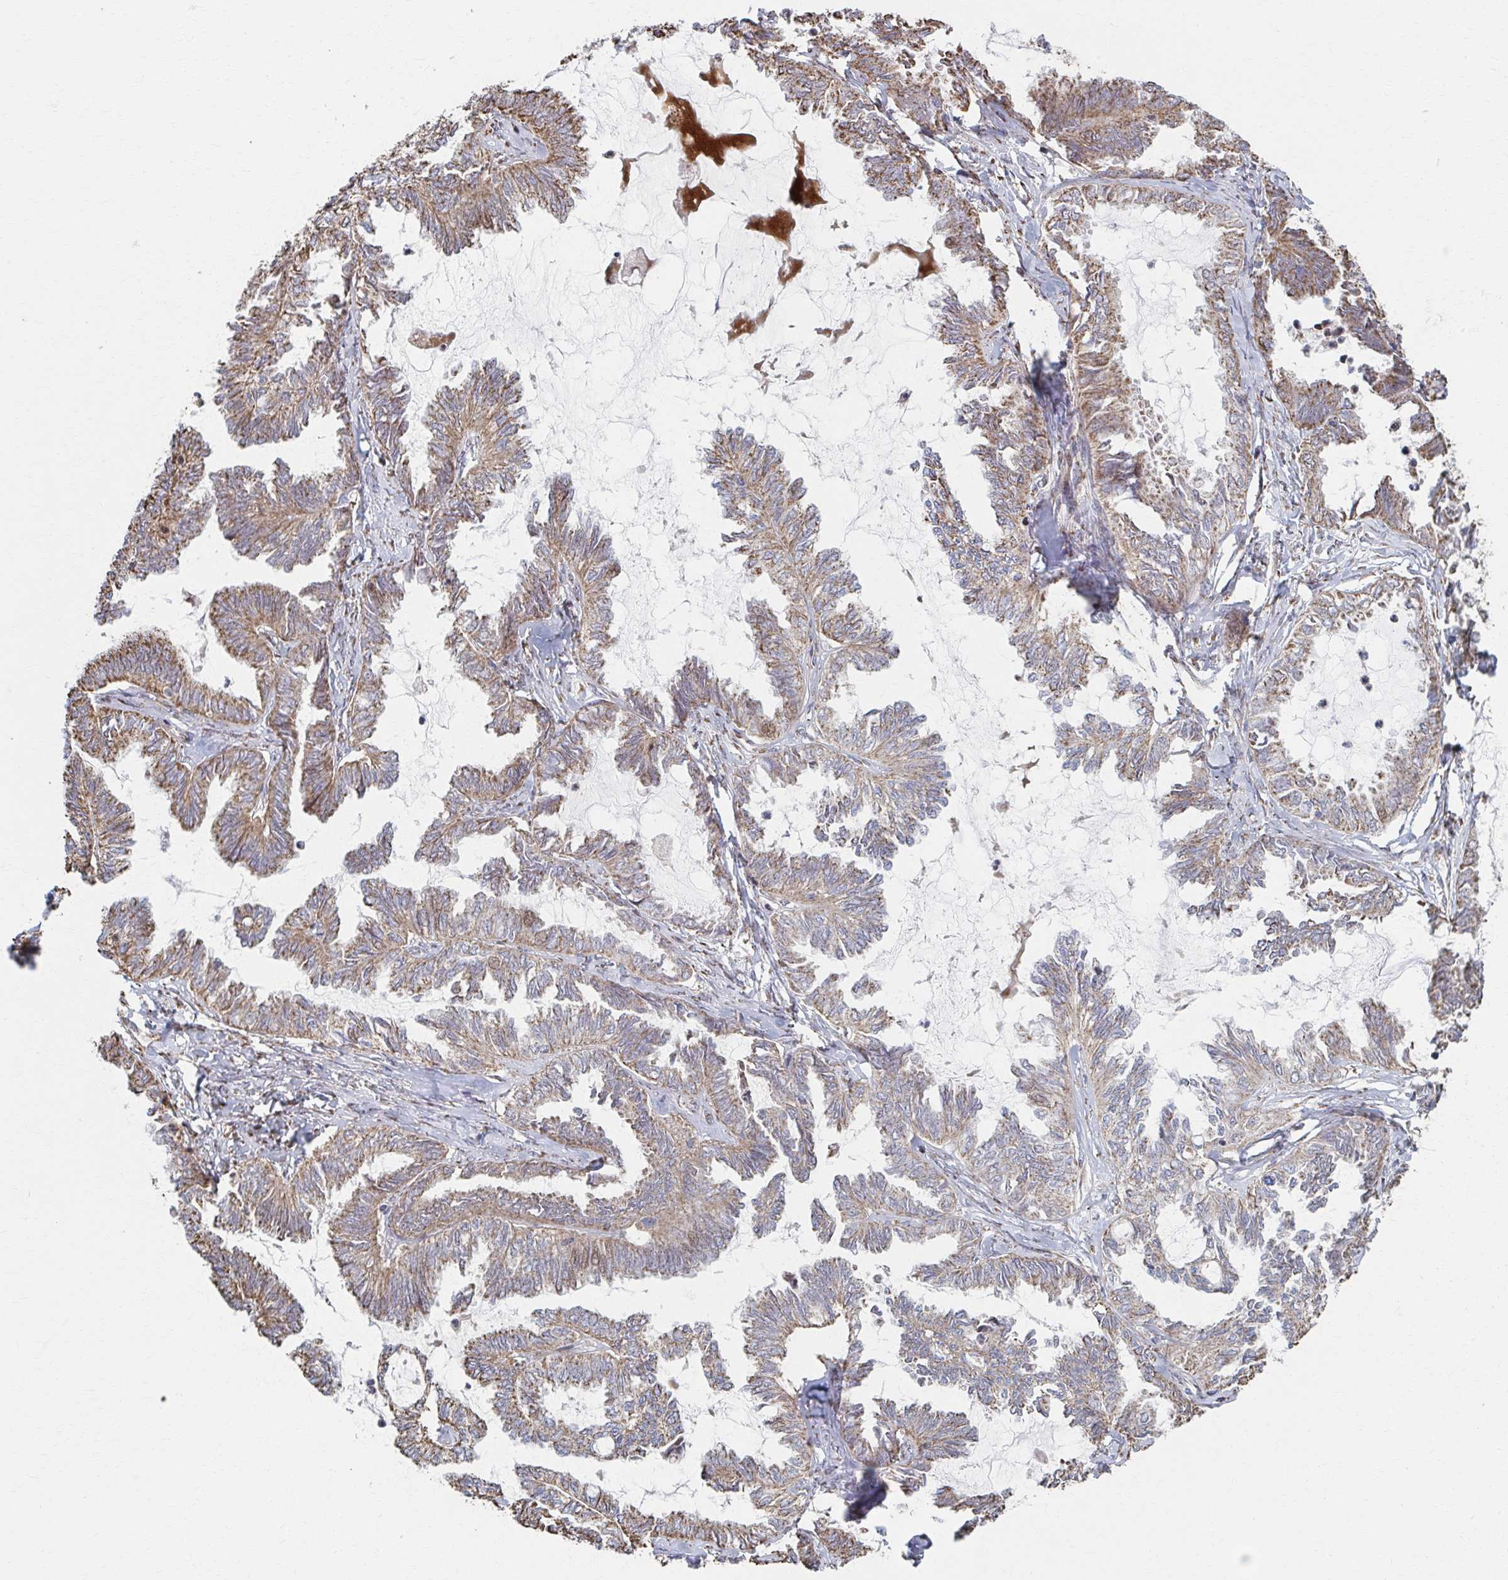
{"staining": {"intensity": "moderate", "quantity": ">75%", "location": "cytoplasmic/membranous"}, "tissue": "ovarian cancer", "cell_type": "Tumor cells", "image_type": "cancer", "snomed": [{"axis": "morphology", "description": "Carcinoma, endometroid"}, {"axis": "topography", "description": "Ovary"}], "caption": "About >75% of tumor cells in ovarian cancer (endometroid carcinoma) demonstrate moderate cytoplasmic/membranous protein positivity as visualized by brown immunohistochemical staining.", "gene": "SAT1", "patient": {"sex": "female", "age": 70}}